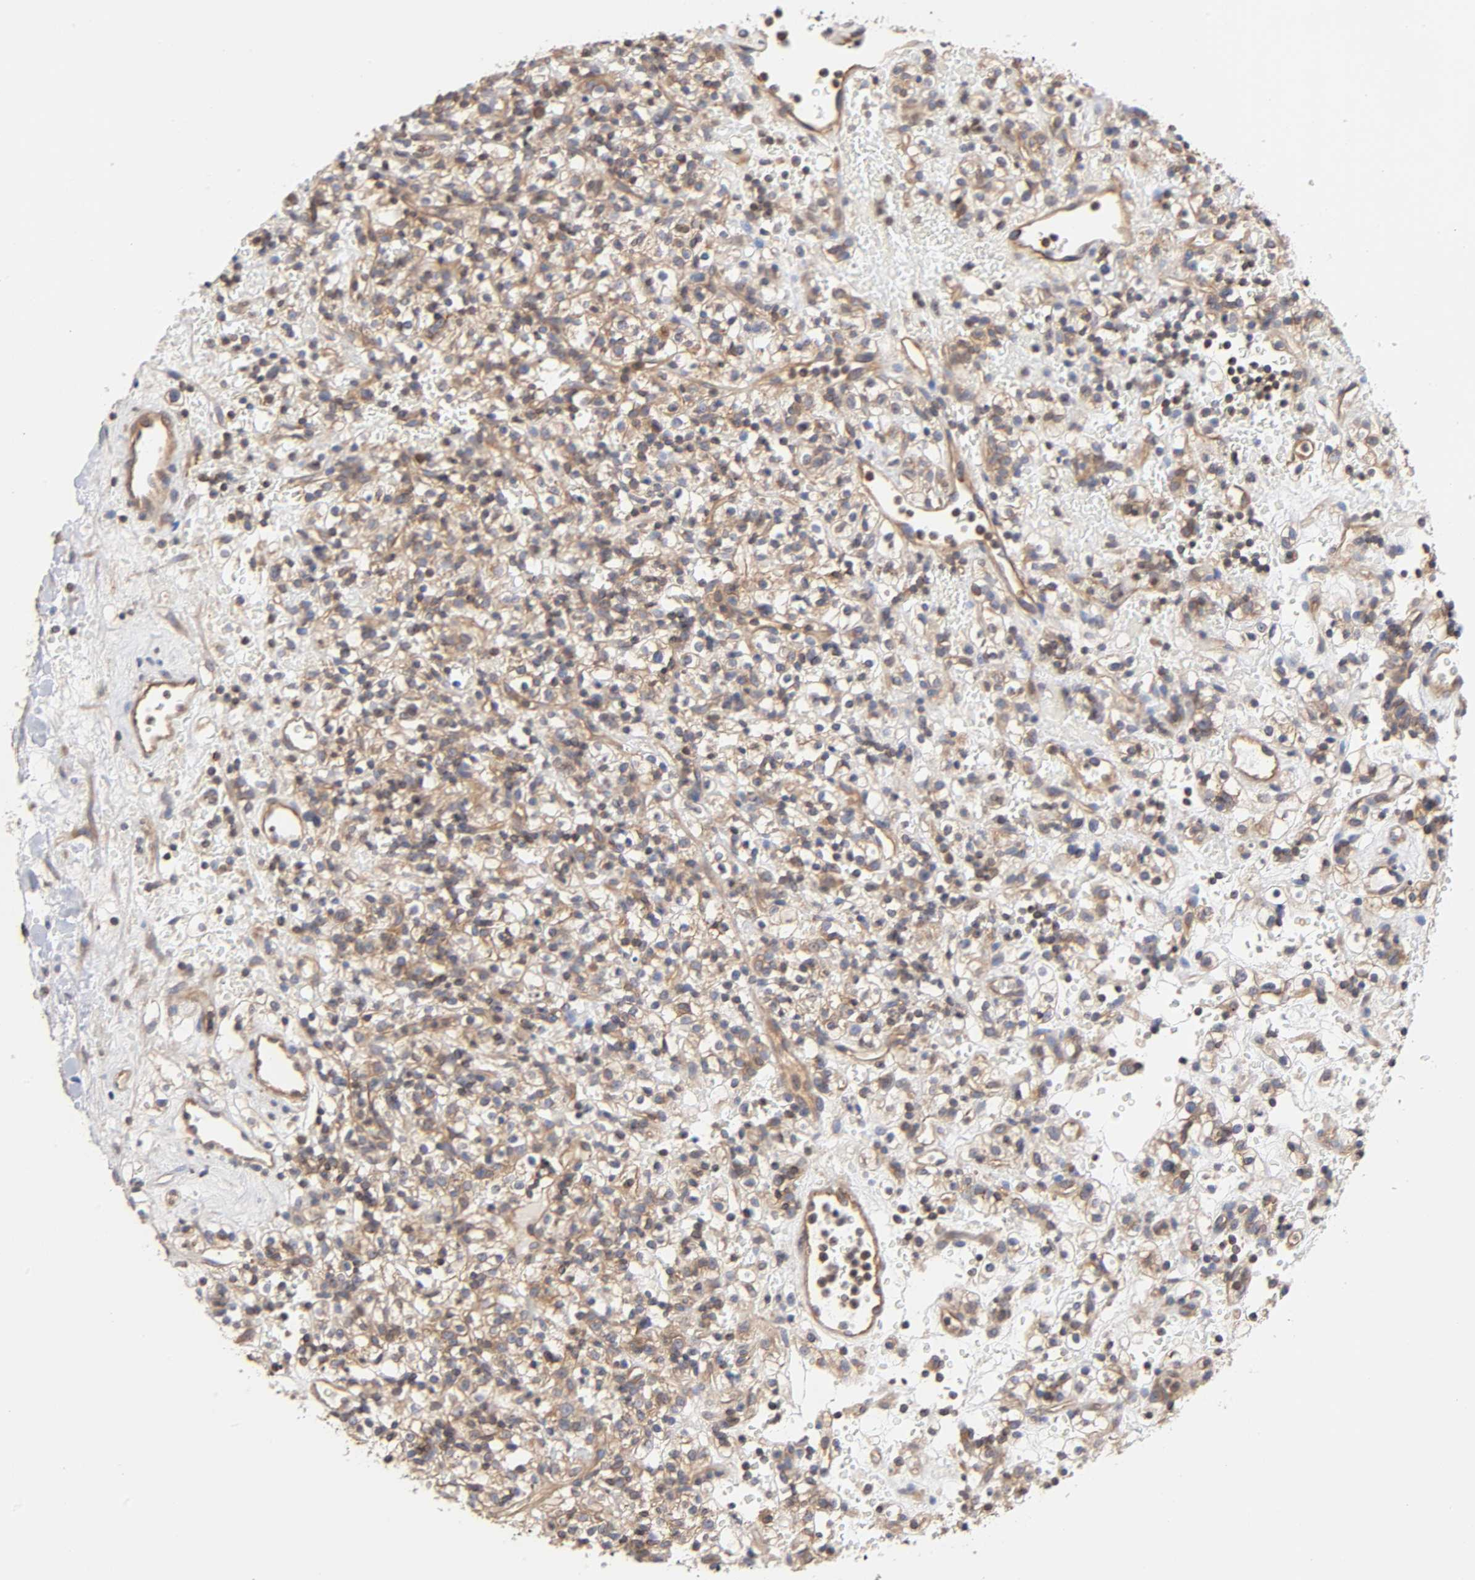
{"staining": {"intensity": "weak", "quantity": "25%-75%", "location": "cytoplasmic/membranous"}, "tissue": "renal cancer", "cell_type": "Tumor cells", "image_type": "cancer", "snomed": [{"axis": "morphology", "description": "Normal tissue, NOS"}, {"axis": "morphology", "description": "Adenocarcinoma, NOS"}, {"axis": "topography", "description": "Kidney"}], "caption": "IHC (DAB) staining of renal cancer reveals weak cytoplasmic/membranous protein positivity in approximately 25%-75% of tumor cells.", "gene": "STRN3", "patient": {"sex": "female", "age": 72}}